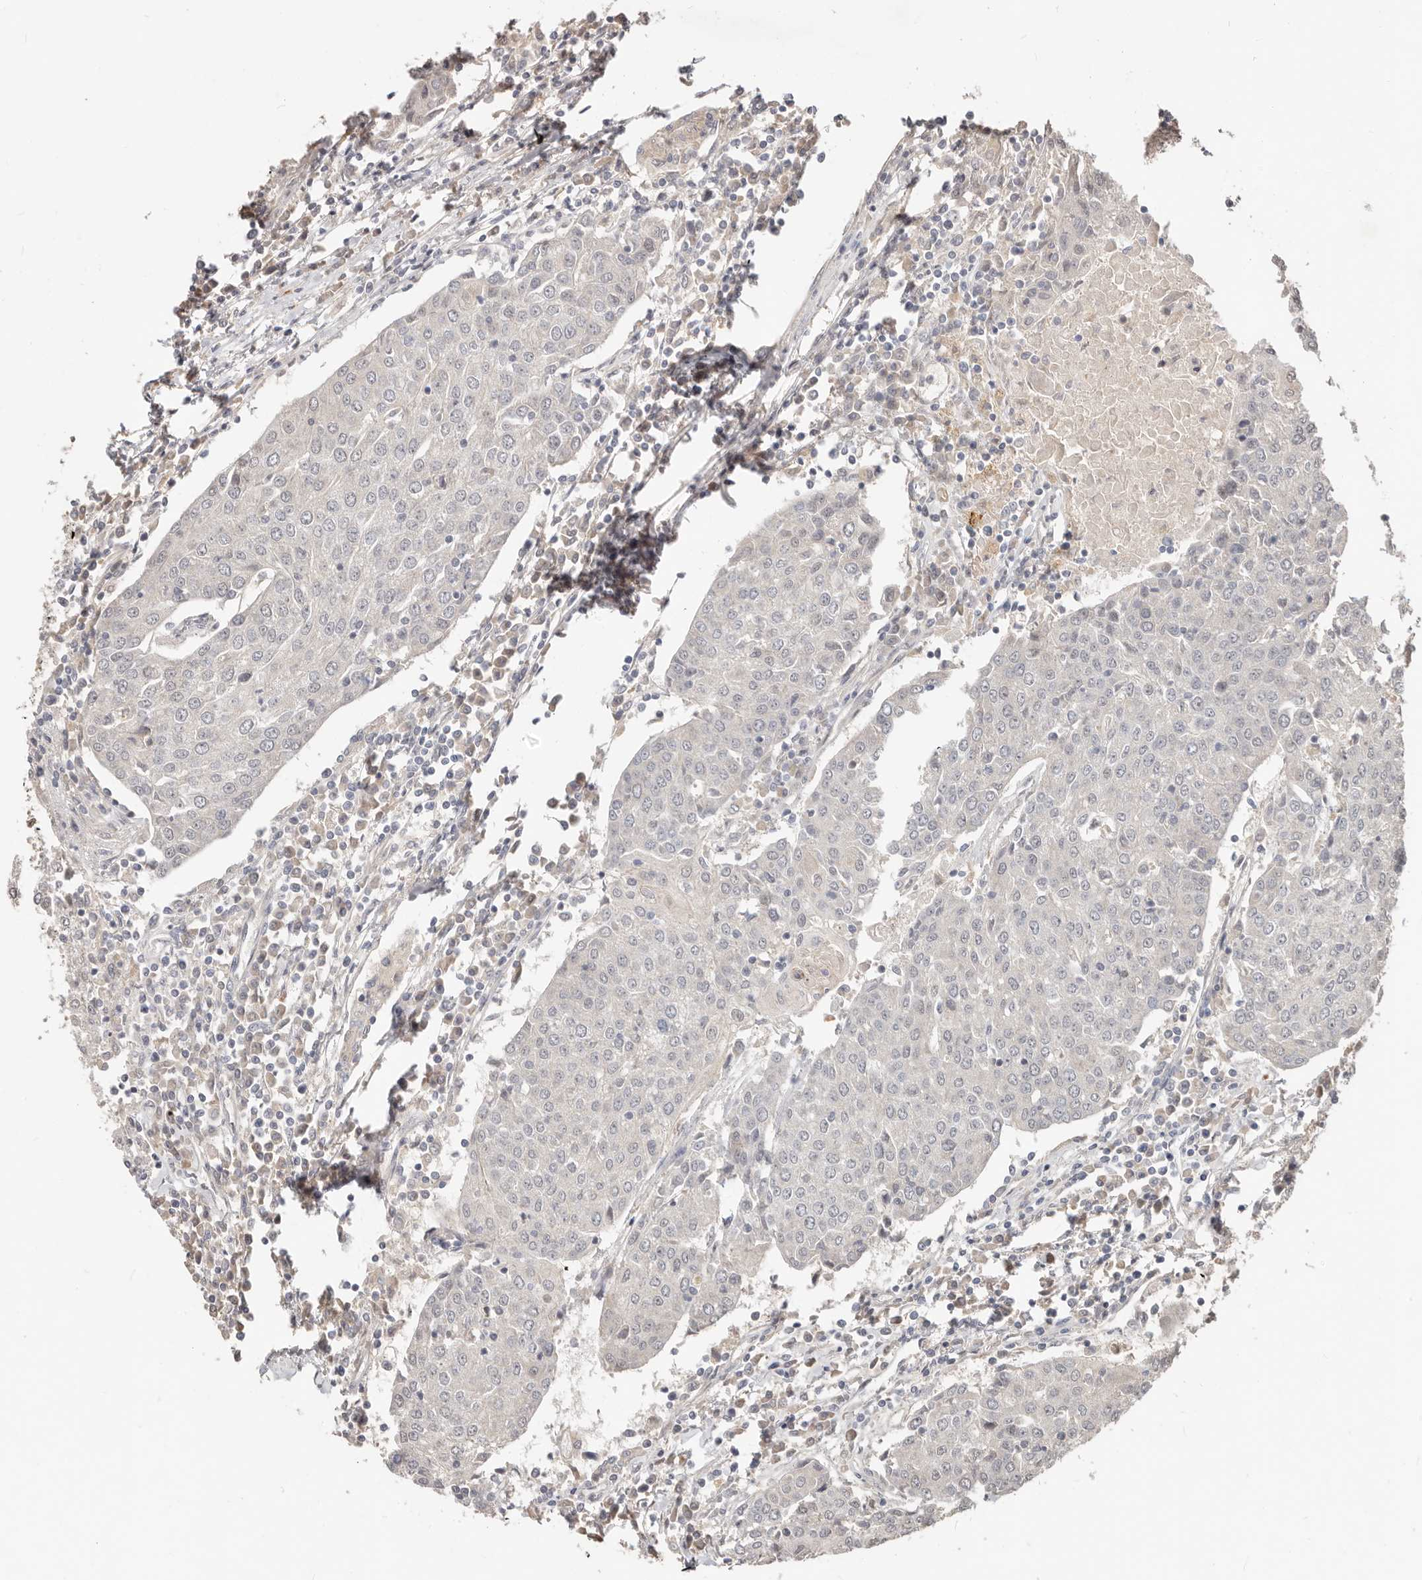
{"staining": {"intensity": "negative", "quantity": "none", "location": "none"}, "tissue": "urothelial cancer", "cell_type": "Tumor cells", "image_type": "cancer", "snomed": [{"axis": "morphology", "description": "Urothelial carcinoma, High grade"}, {"axis": "topography", "description": "Urinary bladder"}], "caption": "Image shows no protein positivity in tumor cells of urothelial carcinoma (high-grade) tissue.", "gene": "MTFR2", "patient": {"sex": "female", "age": 85}}